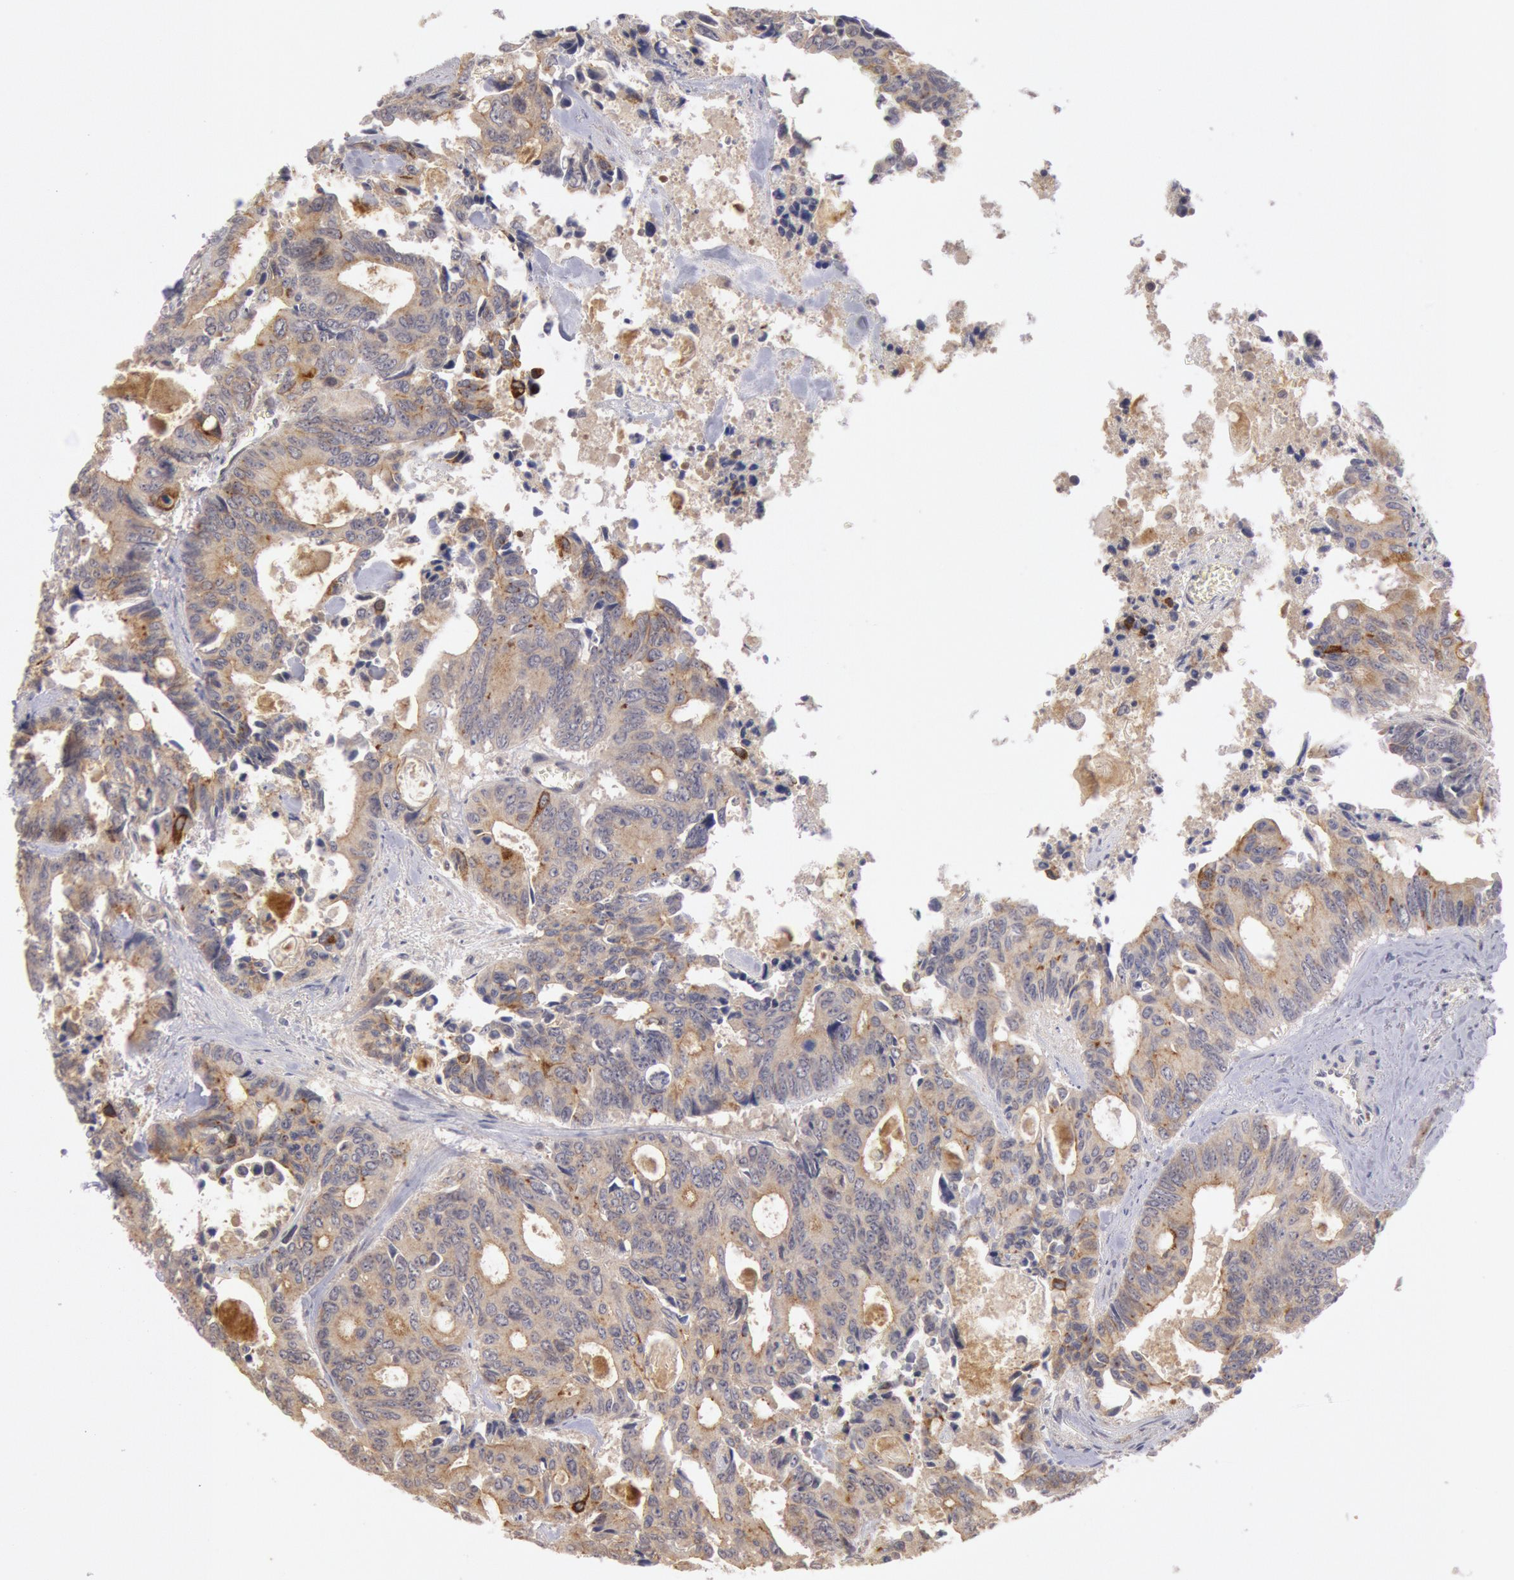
{"staining": {"intensity": "moderate", "quantity": ">75%", "location": "cytoplasmic/membranous"}, "tissue": "colorectal cancer", "cell_type": "Tumor cells", "image_type": "cancer", "snomed": [{"axis": "morphology", "description": "Adenocarcinoma, NOS"}, {"axis": "topography", "description": "Rectum"}], "caption": "Human colorectal cancer stained with a protein marker shows moderate staining in tumor cells.", "gene": "PLA2G6", "patient": {"sex": "male", "age": 76}}